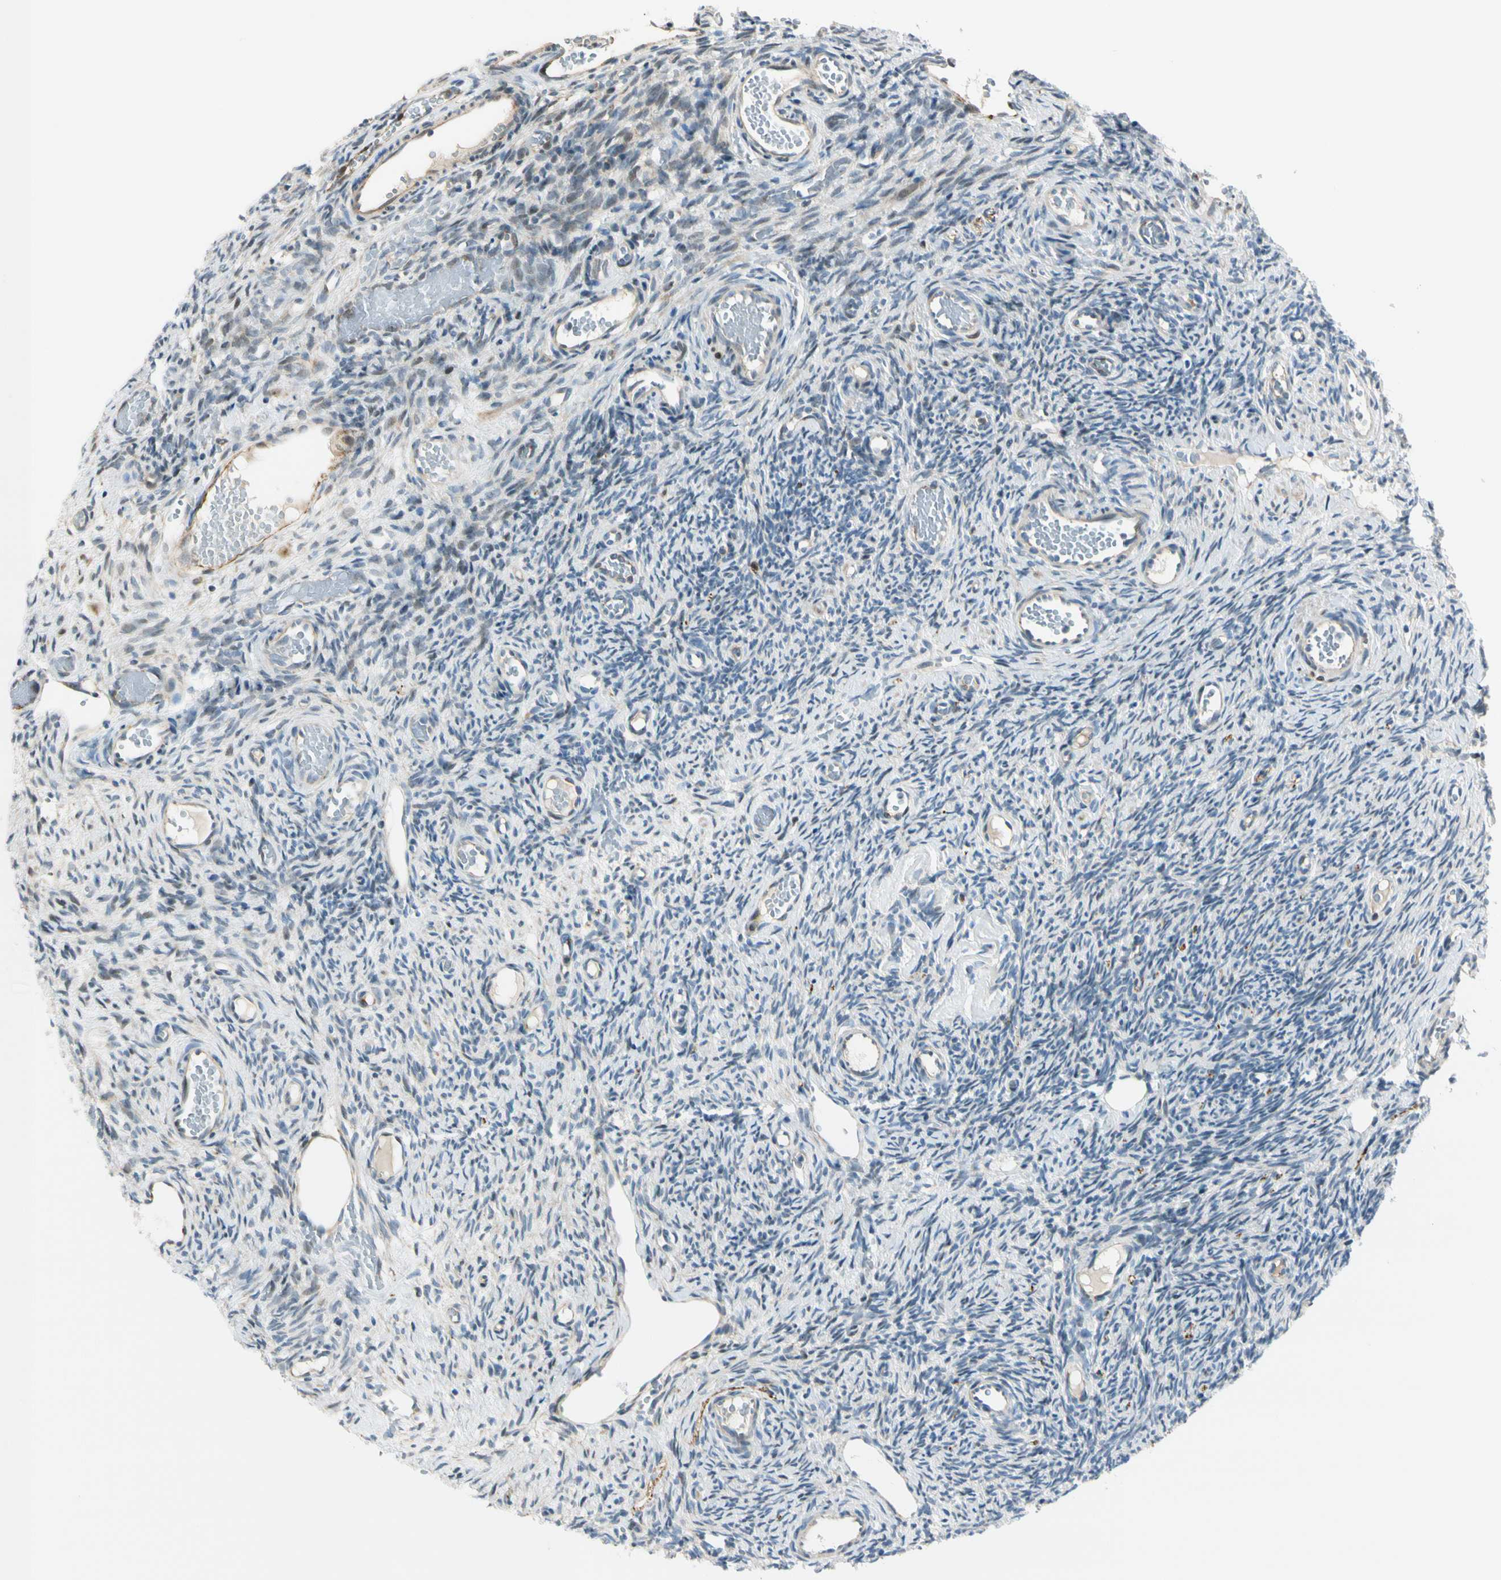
{"staining": {"intensity": "weak", "quantity": "<25%", "location": "nuclear"}, "tissue": "ovary", "cell_type": "Ovarian stroma cells", "image_type": "normal", "snomed": [{"axis": "morphology", "description": "Normal tissue, NOS"}, {"axis": "topography", "description": "Ovary"}], "caption": "Immunohistochemical staining of unremarkable ovary shows no significant staining in ovarian stroma cells. The staining was performed using DAB (3,3'-diaminobenzidine) to visualize the protein expression in brown, while the nuclei were stained in blue with hematoxylin (Magnification: 20x).", "gene": "NPDC1", "patient": {"sex": "female", "age": 35}}